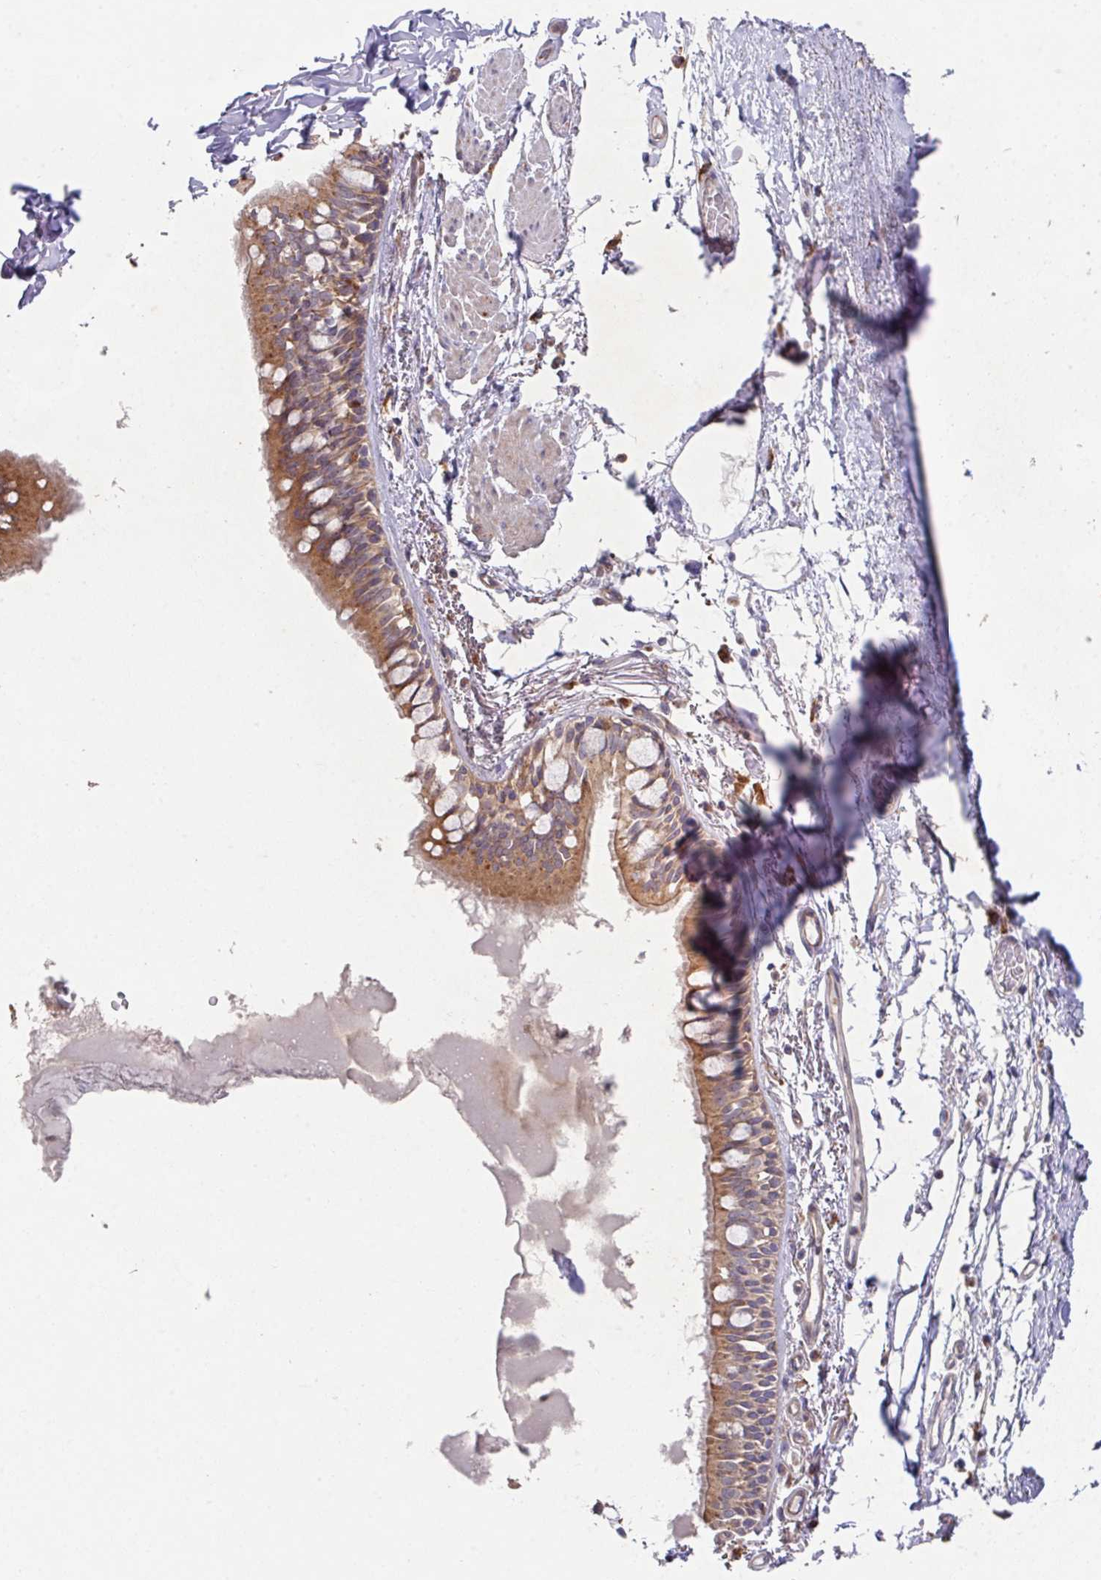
{"staining": {"intensity": "moderate", "quantity": ">75%", "location": "cytoplasmic/membranous"}, "tissue": "bronchus", "cell_type": "Respiratory epithelial cells", "image_type": "normal", "snomed": [{"axis": "morphology", "description": "Normal tissue, NOS"}, {"axis": "topography", "description": "Bronchus"}], "caption": "Normal bronchus was stained to show a protein in brown. There is medium levels of moderate cytoplasmic/membranous positivity in about >75% of respiratory epithelial cells. Using DAB (brown) and hematoxylin (blue) stains, captured at high magnification using brightfield microscopy.", "gene": "TRIM14", "patient": {"sex": "male", "age": 70}}